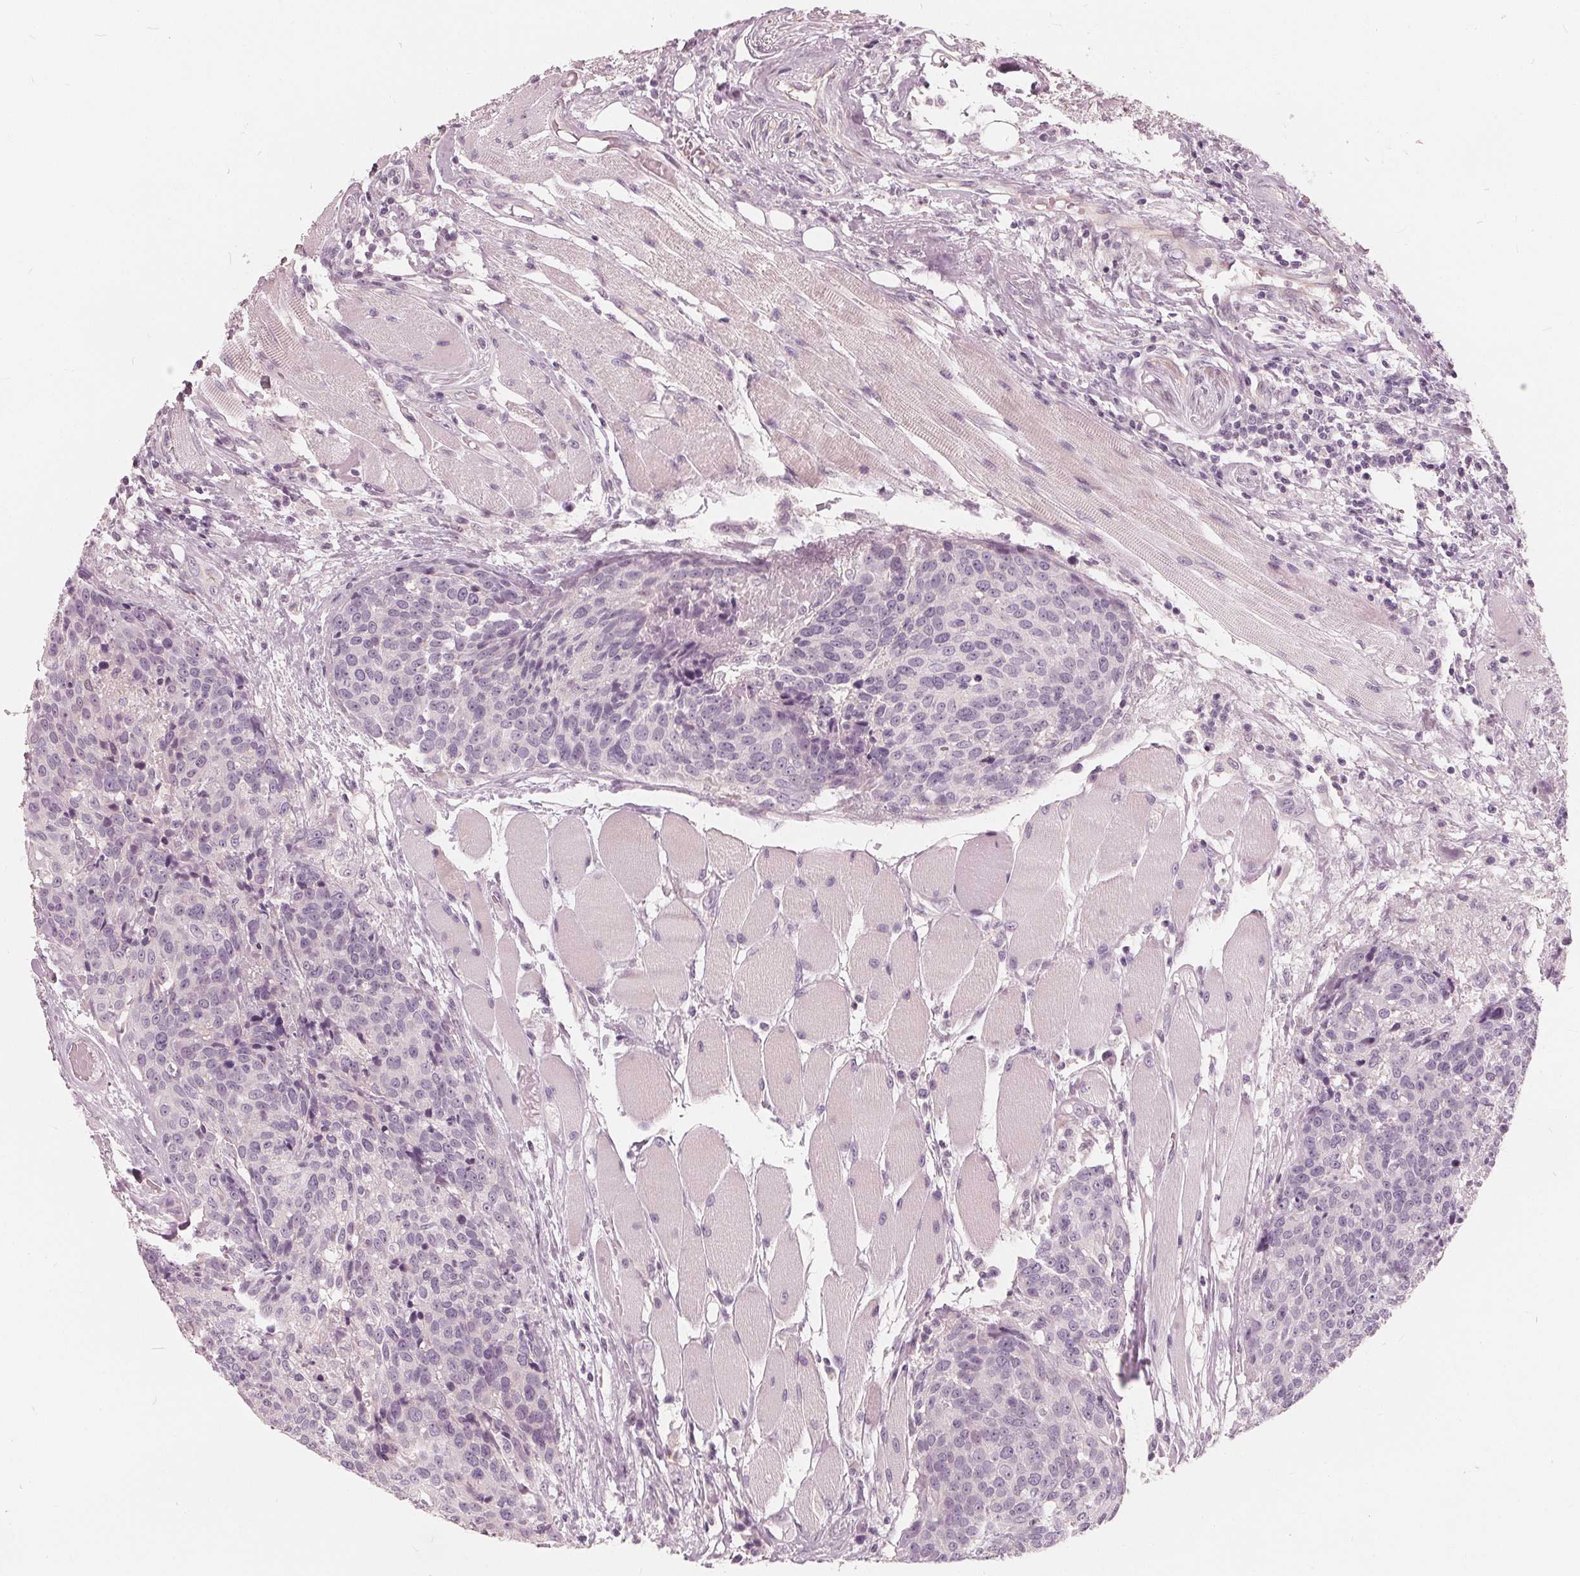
{"staining": {"intensity": "negative", "quantity": "none", "location": "none"}, "tissue": "head and neck cancer", "cell_type": "Tumor cells", "image_type": "cancer", "snomed": [{"axis": "morphology", "description": "Squamous cell carcinoma, NOS"}, {"axis": "topography", "description": "Oral tissue"}, {"axis": "topography", "description": "Head-Neck"}], "caption": "The histopathology image shows no significant staining in tumor cells of head and neck cancer.", "gene": "SAT2", "patient": {"sex": "male", "age": 64}}